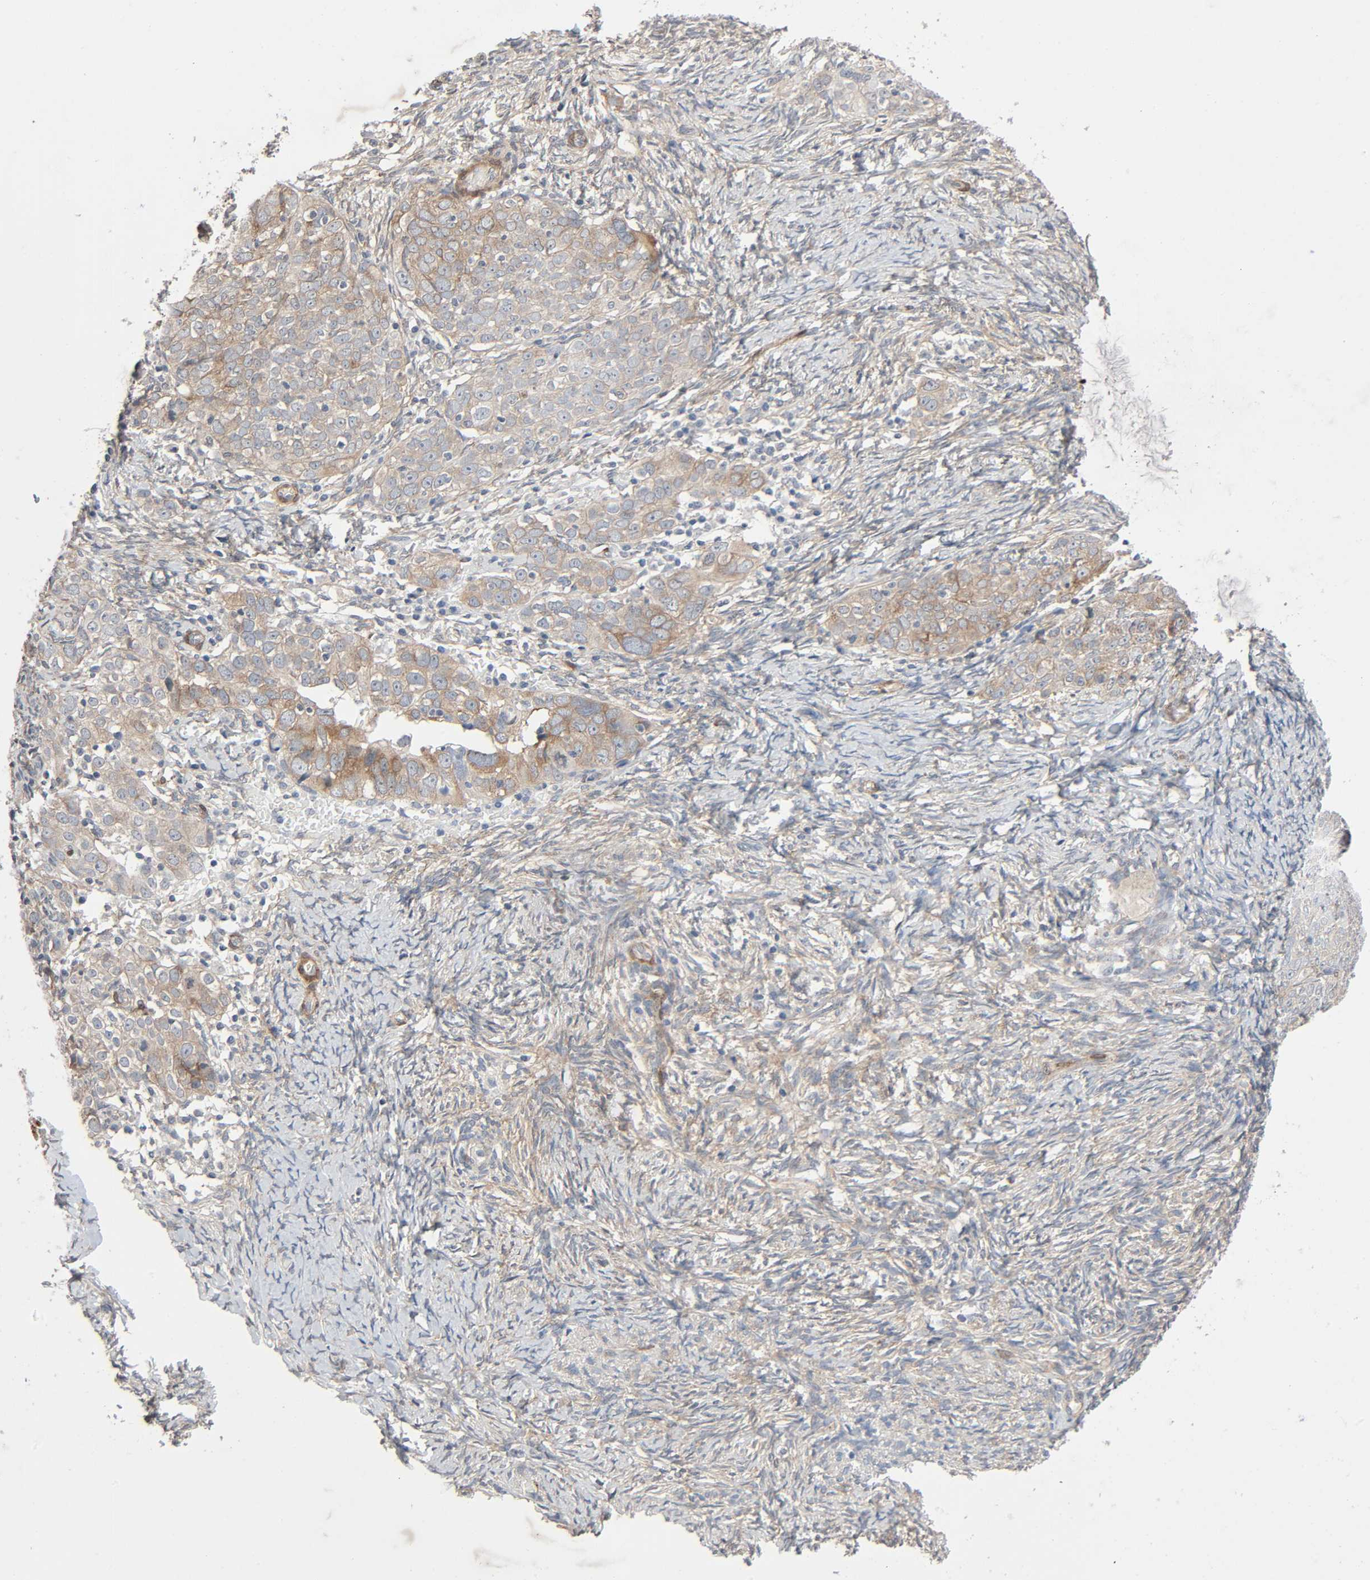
{"staining": {"intensity": "weak", "quantity": ">75%", "location": "cytoplasmic/membranous"}, "tissue": "ovarian cancer", "cell_type": "Tumor cells", "image_type": "cancer", "snomed": [{"axis": "morphology", "description": "Normal tissue, NOS"}, {"axis": "morphology", "description": "Cystadenocarcinoma, serous, NOS"}, {"axis": "topography", "description": "Ovary"}], "caption": "Serous cystadenocarcinoma (ovarian) stained for a protein (brown) demonstrates weak cytoplasmic/membranous positive positivity in approximately >75% of tumor cells.", "gene": "PTK2", "patient": {"sex": "female", "age": 62}}